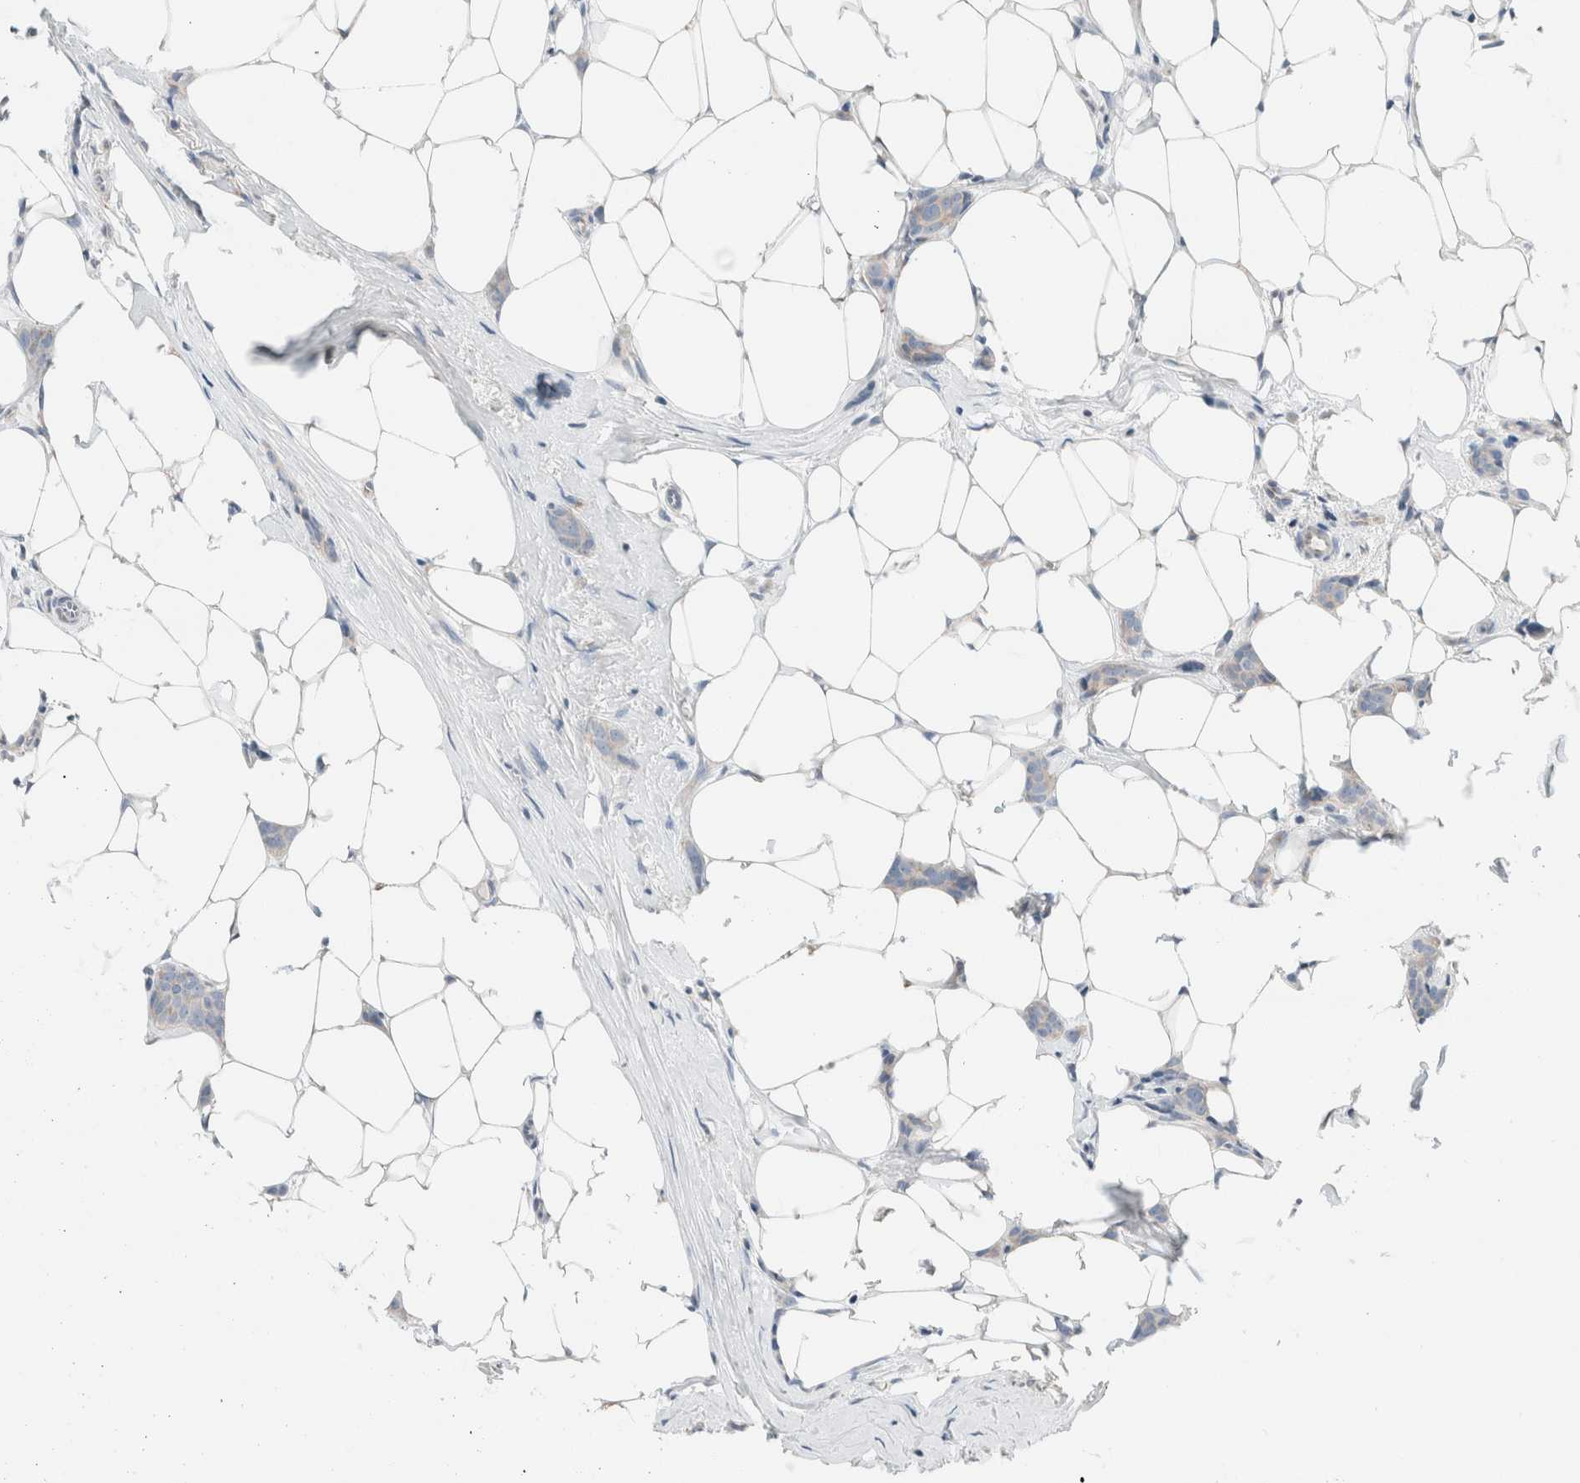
{"staining": {"intensity": "negative", "quantity": "none", "location": "none"}, "tissue": "breast cancer", "cell_type": "Tumor cells", "image_type": "cancer", "snomed": [{"axis": "morphology", "description": "Lobular carcinoma"}, {"axis": "topography", "description": "Skin"}, {"axis": "topography", "description": "Breast"}], "caption": "The histopathology image displays no staining of tumor cells in breast lobular carcinoma.", "gene": "CASC3", "patient": {"sex": "female", "age": 46}}